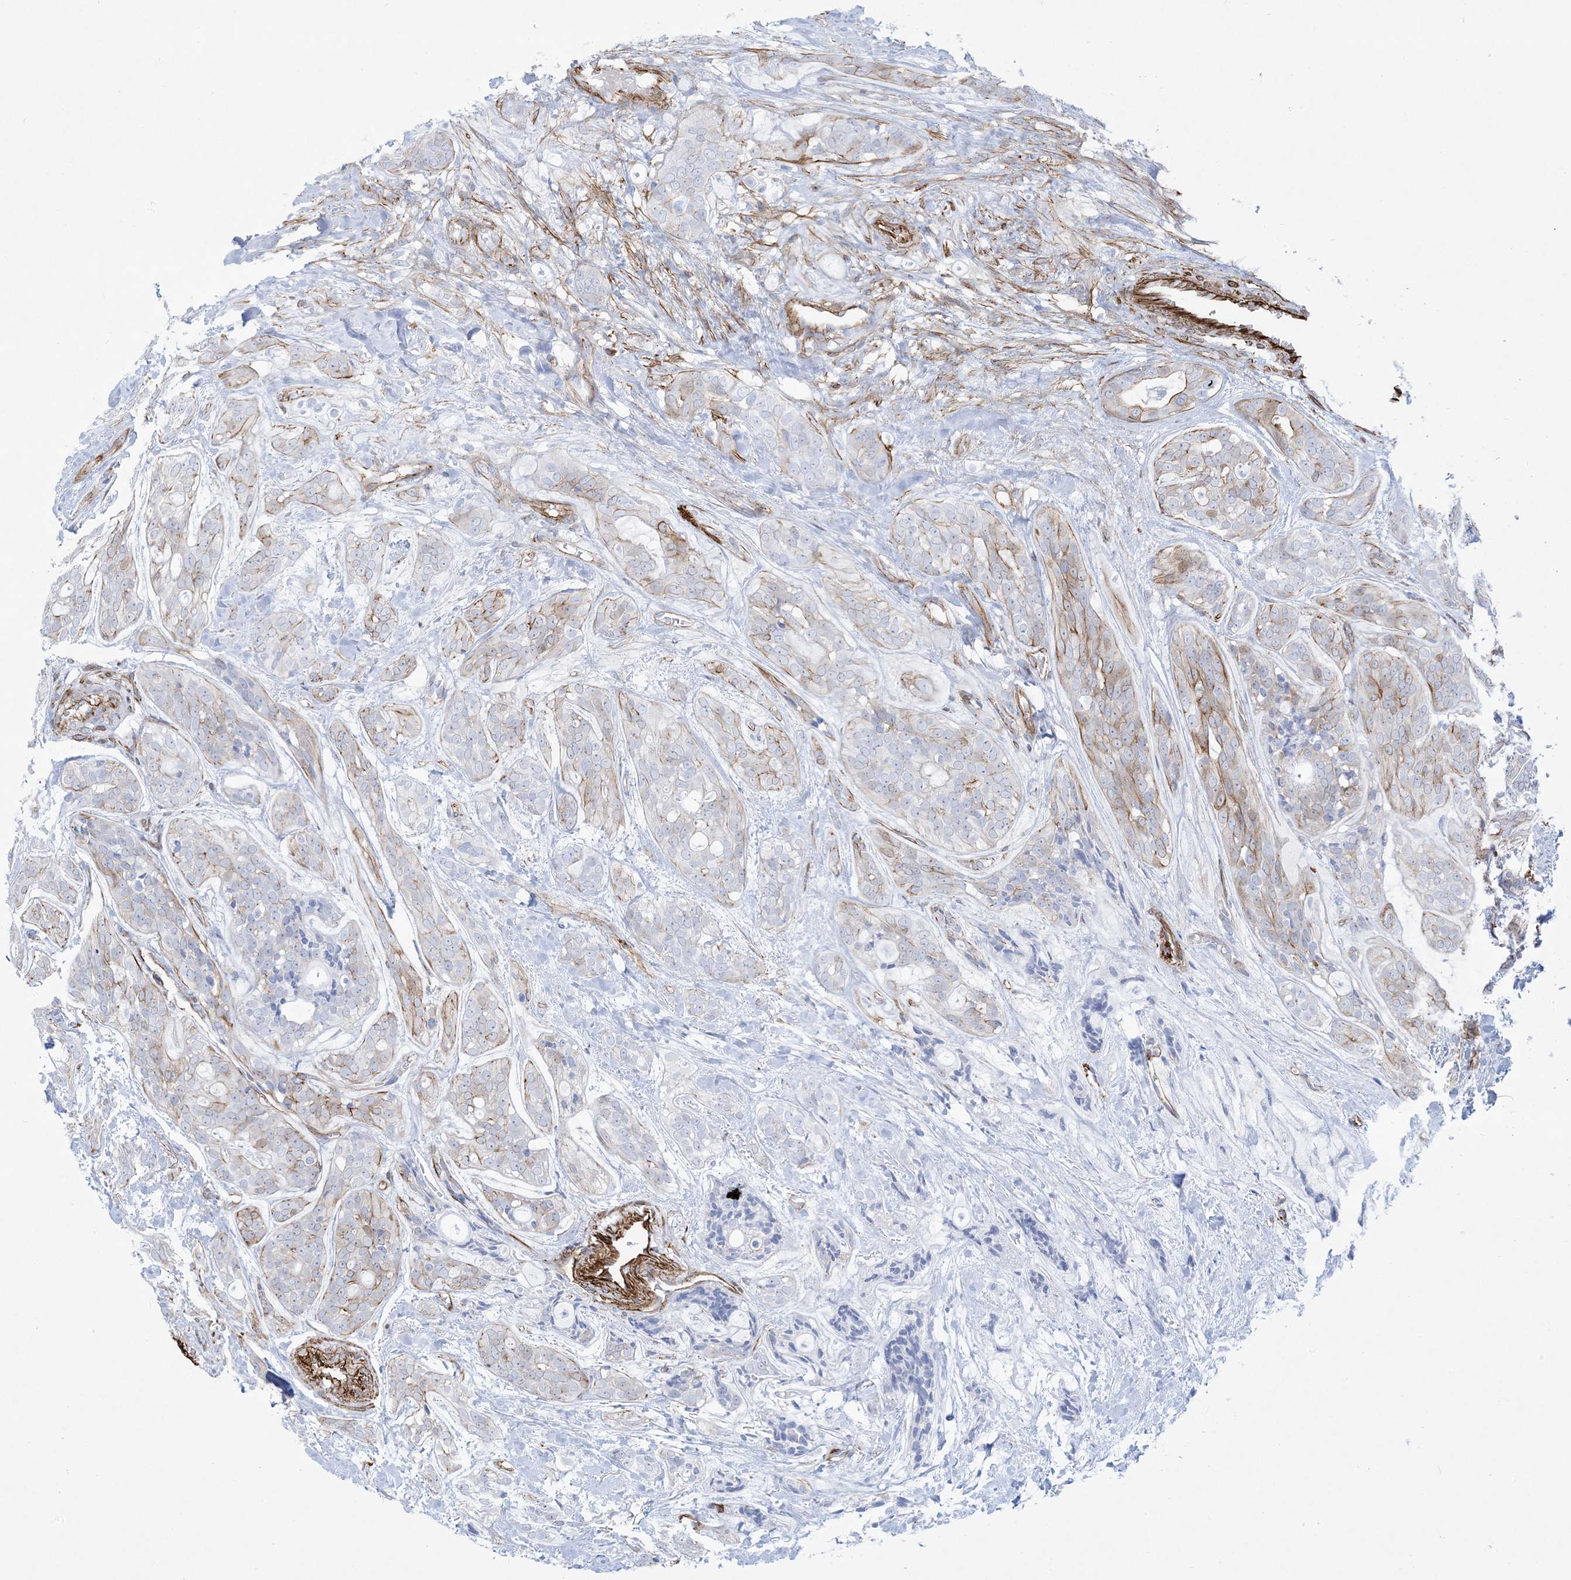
{"staining": {"intensity": "weak", "quantity": "<25%", "location": "cytoplasmic/membranous"}, "tissue": "head and neck cancer", "cell_type": "Tumor cells", "image_type": "cancer", "snomed": [{"axis": "morphology", "description": "Adenocarcinoma, NOS"}, {"axis": "topography", "description": "Head-Neck"}], "caption": "This histopathology image is of head and neck cancer (adenocarcinoma) stained with IHC to label a protein in brown with the nuclei are counter-stained blue. There is no positivity in tumor cells.", "gene": "B3GNT7", "patient": {"sex": "male", "age": 66}}